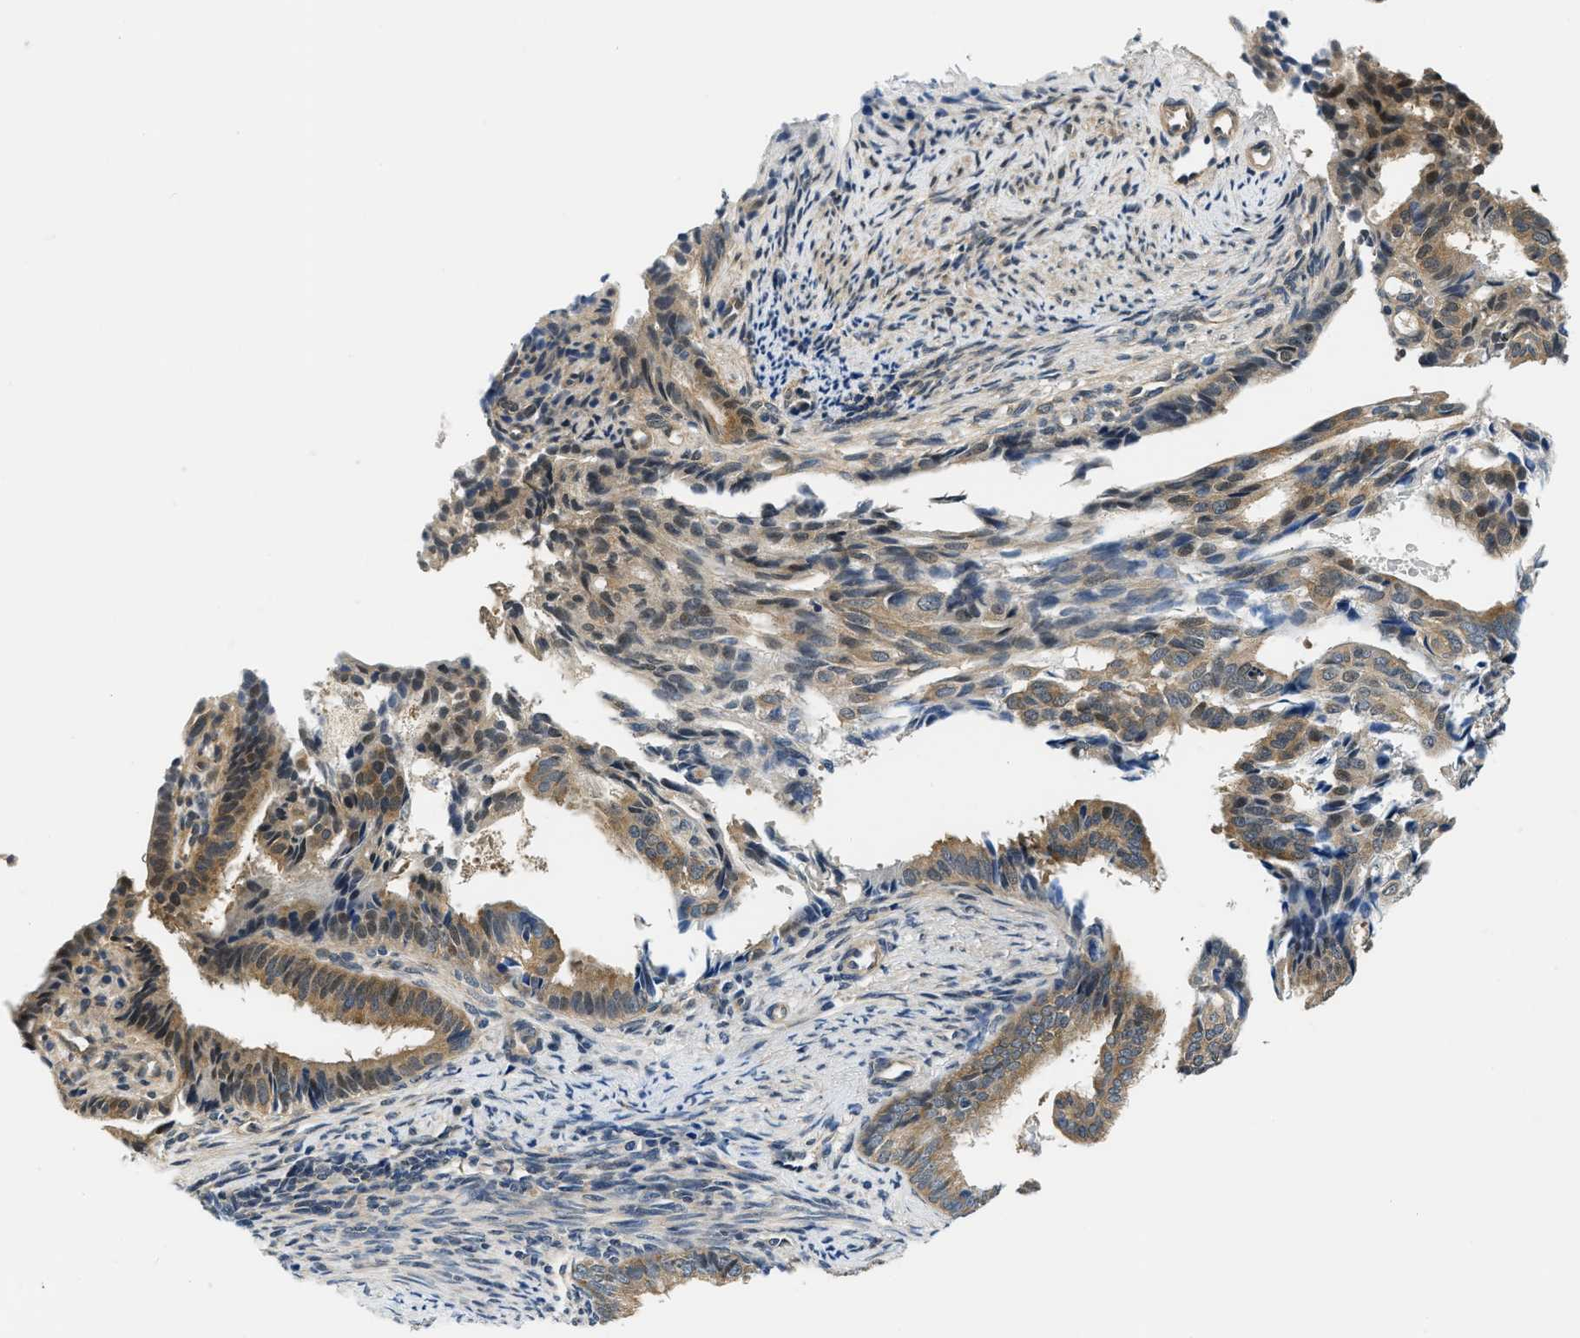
{"staining": {"intensity": "moderate", "quantity": ">75%", "location": "cytoplasmic/membranous"}, "tissue": "endometrial cancer", "cell_type": "Tumor cells", "image_type": "cancer", "snomed": [{"axis": "morphology", "description": "Adenocarcinoma, NOS"}, {"axis": "topography", "description": "Endometrium"}], "caption": "Endometrial adenocarcinoma stained with a protein marker exhibits moderate staining in tumor cells.", "gene": "SMAD4", "patient": {"sex": "female", "age": 58}}